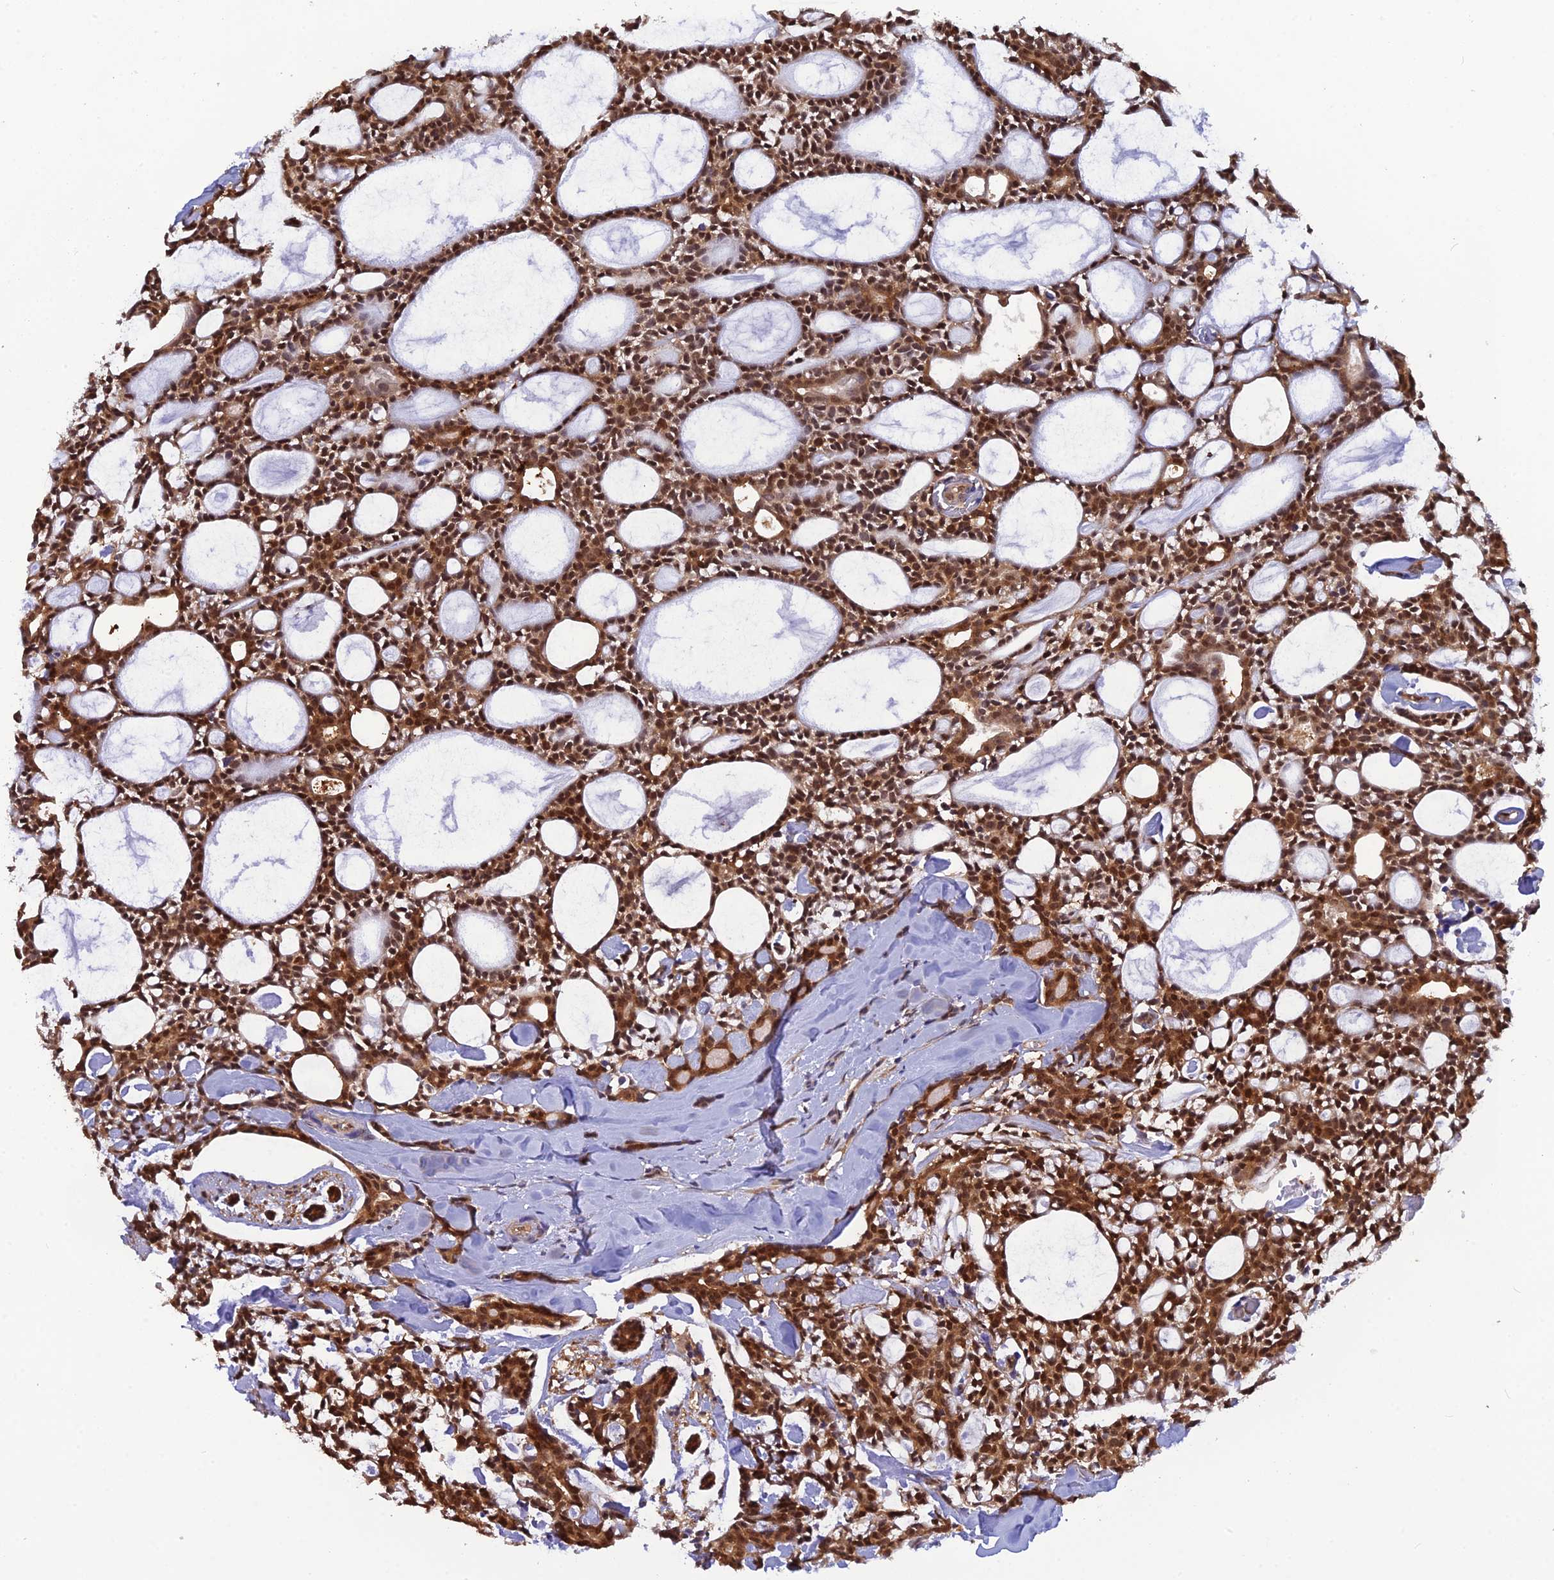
{"staining": {"intensity": "strong", "quantity": ">75%", "location": "cytoplasmic/membranous,nuclear"}, "tissue": "head and neck cancer", "cell_type": "Tumor cells", "image_type": "cancer", "snomed": [{"axis": "morphology", "description": "Adenocarcinoma, NOS"}, {"axis": "topography", "description": "Salivary gland"}, {"axis": "topography", "description": "Head-Neck"}], "caption": "About >75% of tumor cells in human head and neck cancer demonstrate strong cytoplasmic/membranous and nuclear protein positivity as visualized by brown immunohistochemical staining.", "gene": "HINT1", "patient": {"sex": "male", "age": 55}}